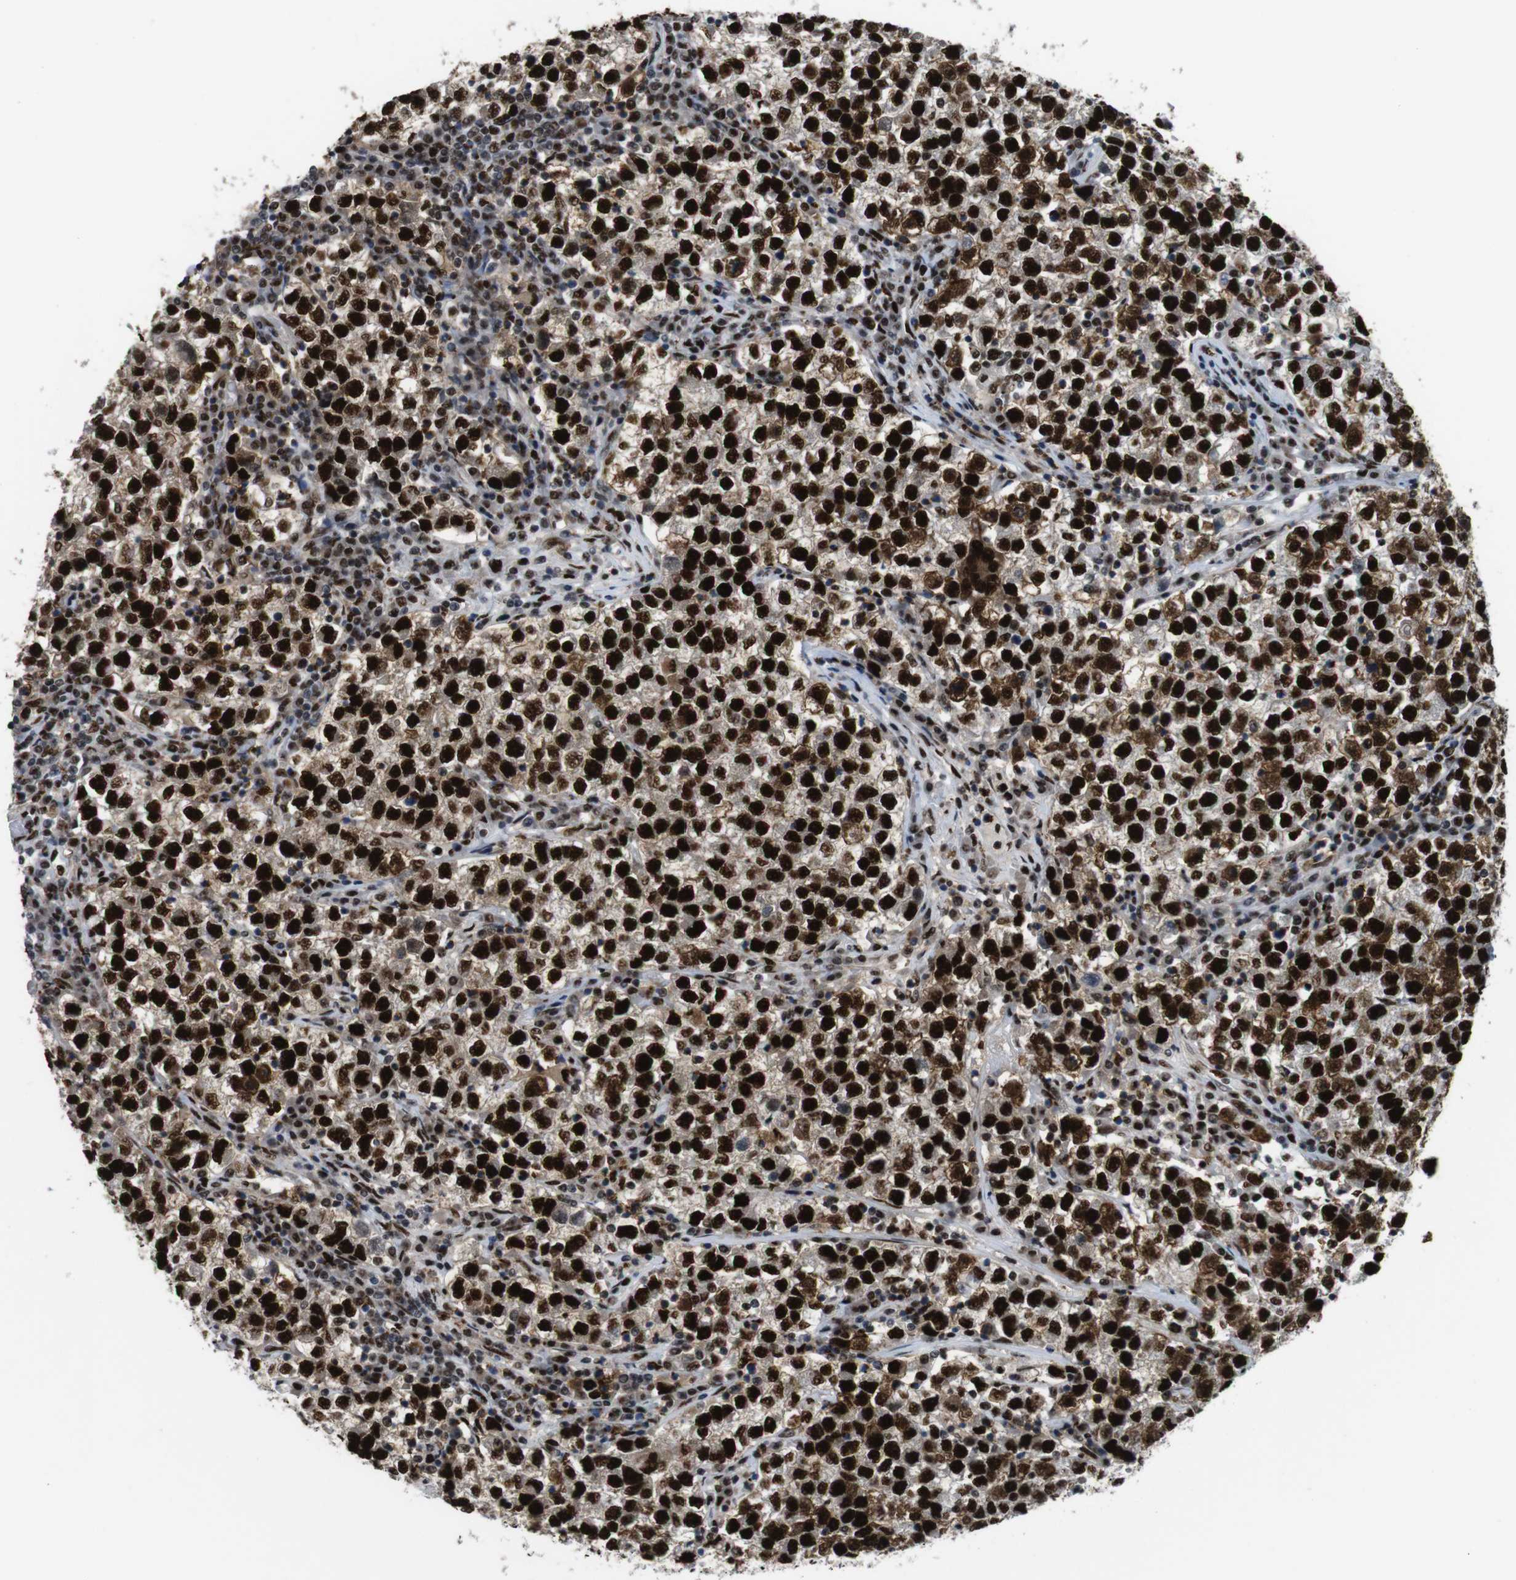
{"staining": {"intensity": "strong", "quantity": ">75%", "location": "nuclear"}, "tissue": "testis cancer", "cell_type": "Tumor cells", "image_type": "cancer", "snomed": [{"axis": "morphology", "description": "Seminoma, NOS"}, {"axis": "topography", "description": "Testis"}], "caption": "Testis cancer (seminoma) stained for a protein displays strong nuclear positivity in tumor cells.", "gene": "PSME3", "patient": {"sex": "male", "age": 22}}